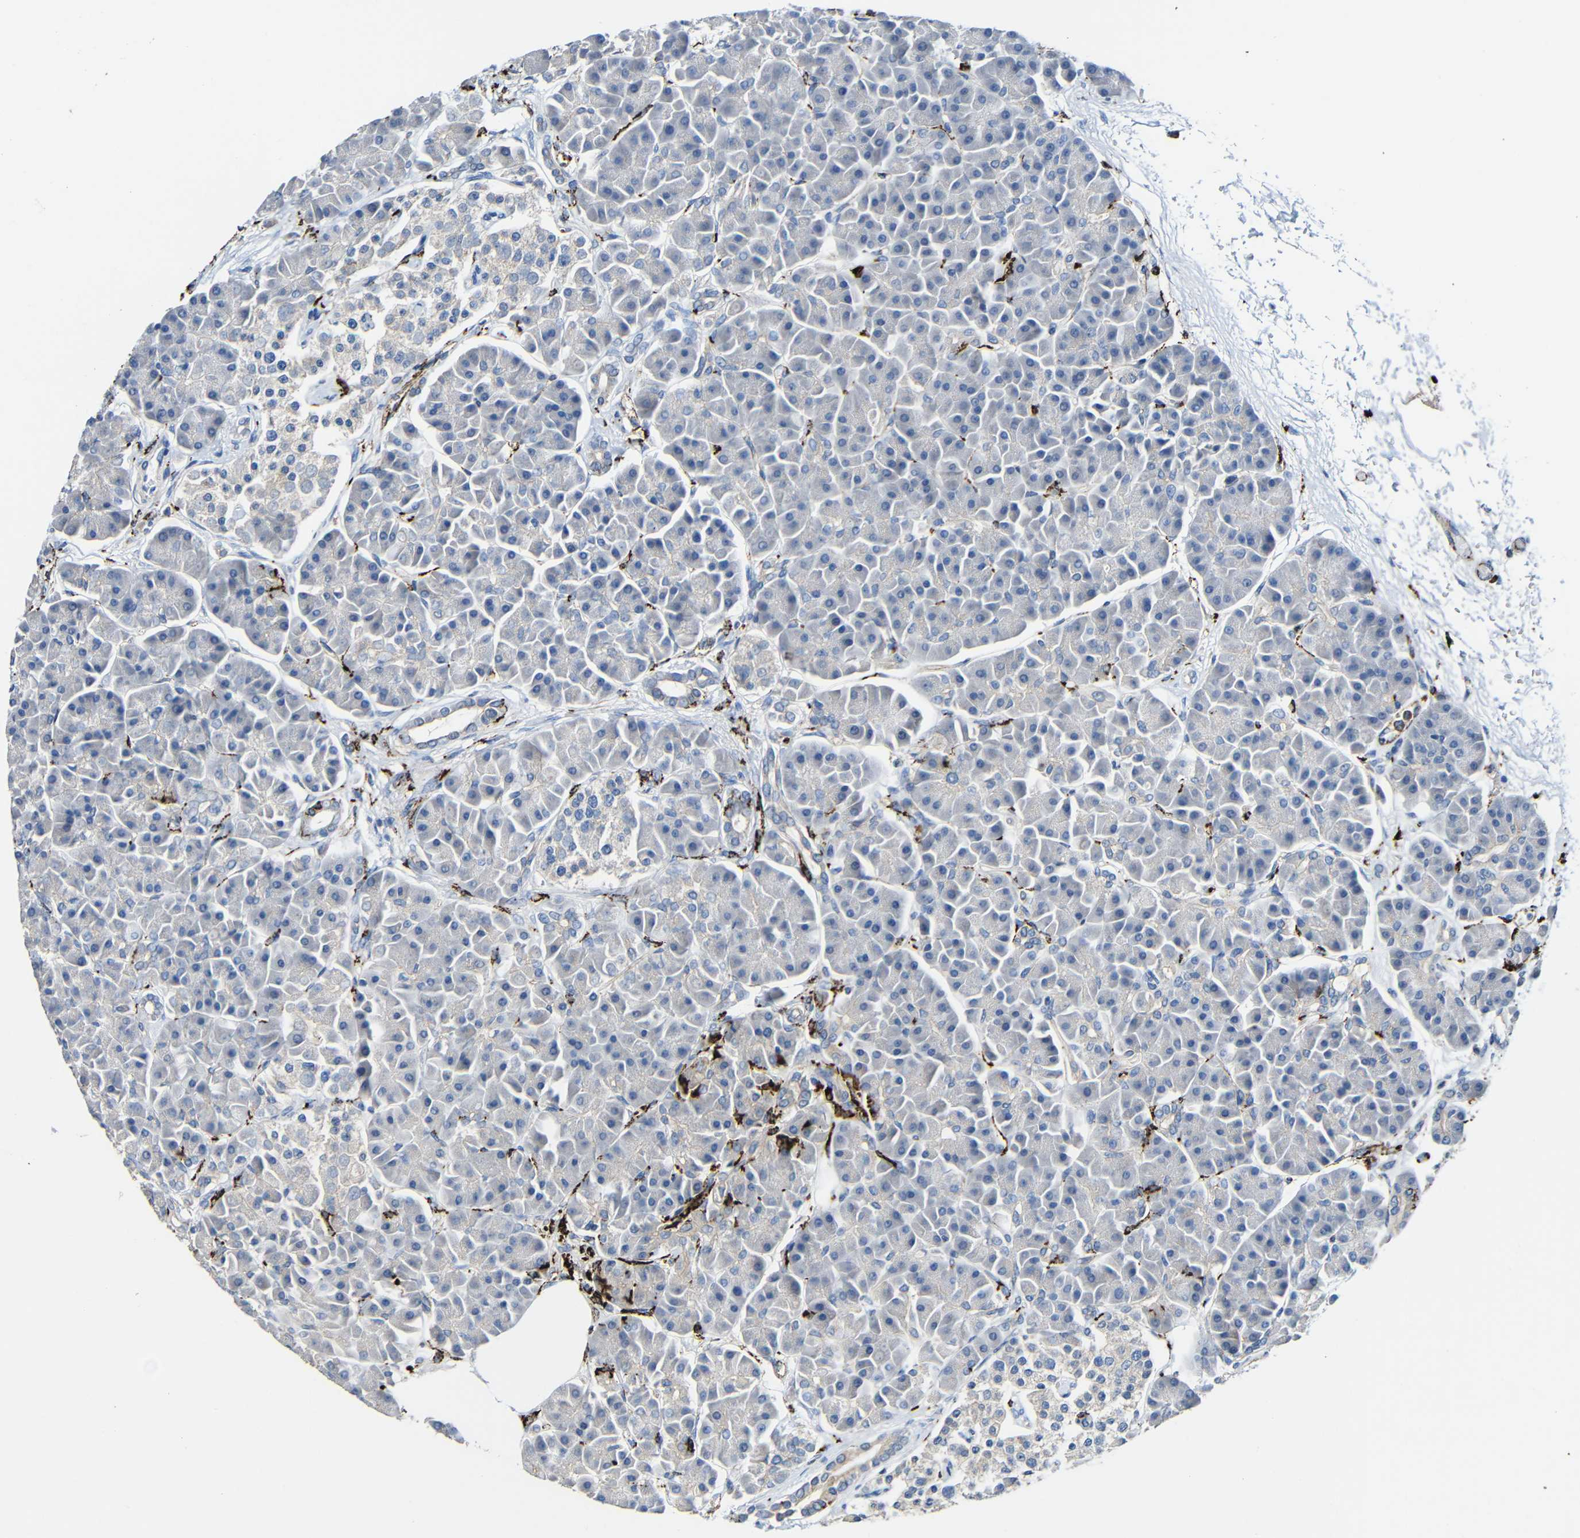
{"staining": {"intensity": "weak", "quantity": "<25%", "location": "cytoplasmic/membranous"}, "tissue": "pancreas", "cell_type": "Exocrine glandular cells", "image_type": "normal", "snomed": [{"axis": "morphology", "description": "Normal tissue, NOS"}, {"axis": "topography", "description": "Pancreas"}], "caption": "The image shows no staining of exocrine glandular cells in benign pancreas.", "gene": "HLA", "patient": {"sex": "female", "age": 70}}